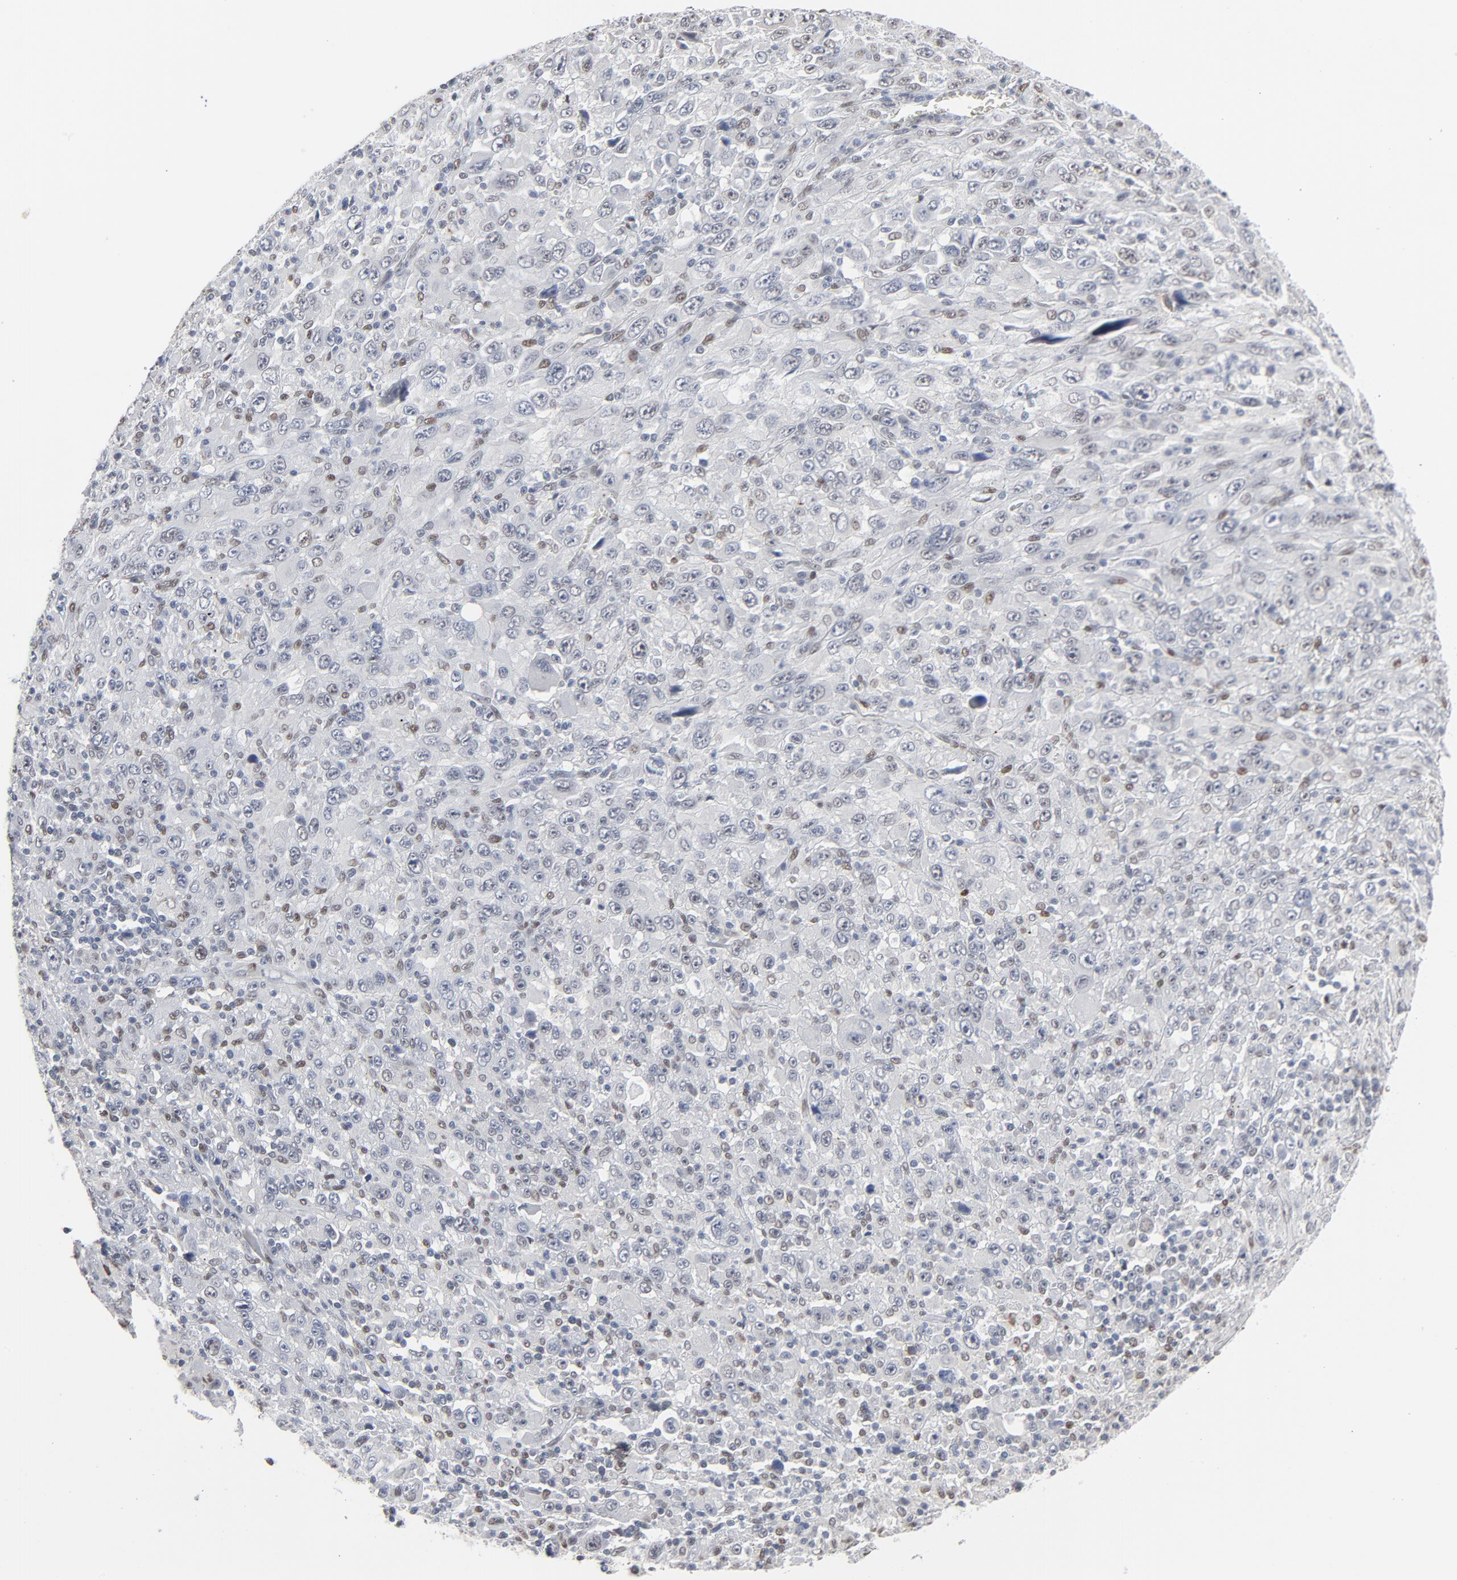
{"staining": {"intensity": "negative", "quantity": "none", "location": "none"}, "tissue": "melanoma", "cell_type": "Tumor cells", "image_type": "cancer", "snomed": [{"axis": "morphology", "description": "Malignant melanoma, Metastatic site"}, {"axis": "topography", "description": "Skin"}], "caption": "The histopathology image shows no significant positivity in tumor cells of melanoma.", "gene": "ATF7", "patient": {"sex": "female", "age": 56}}